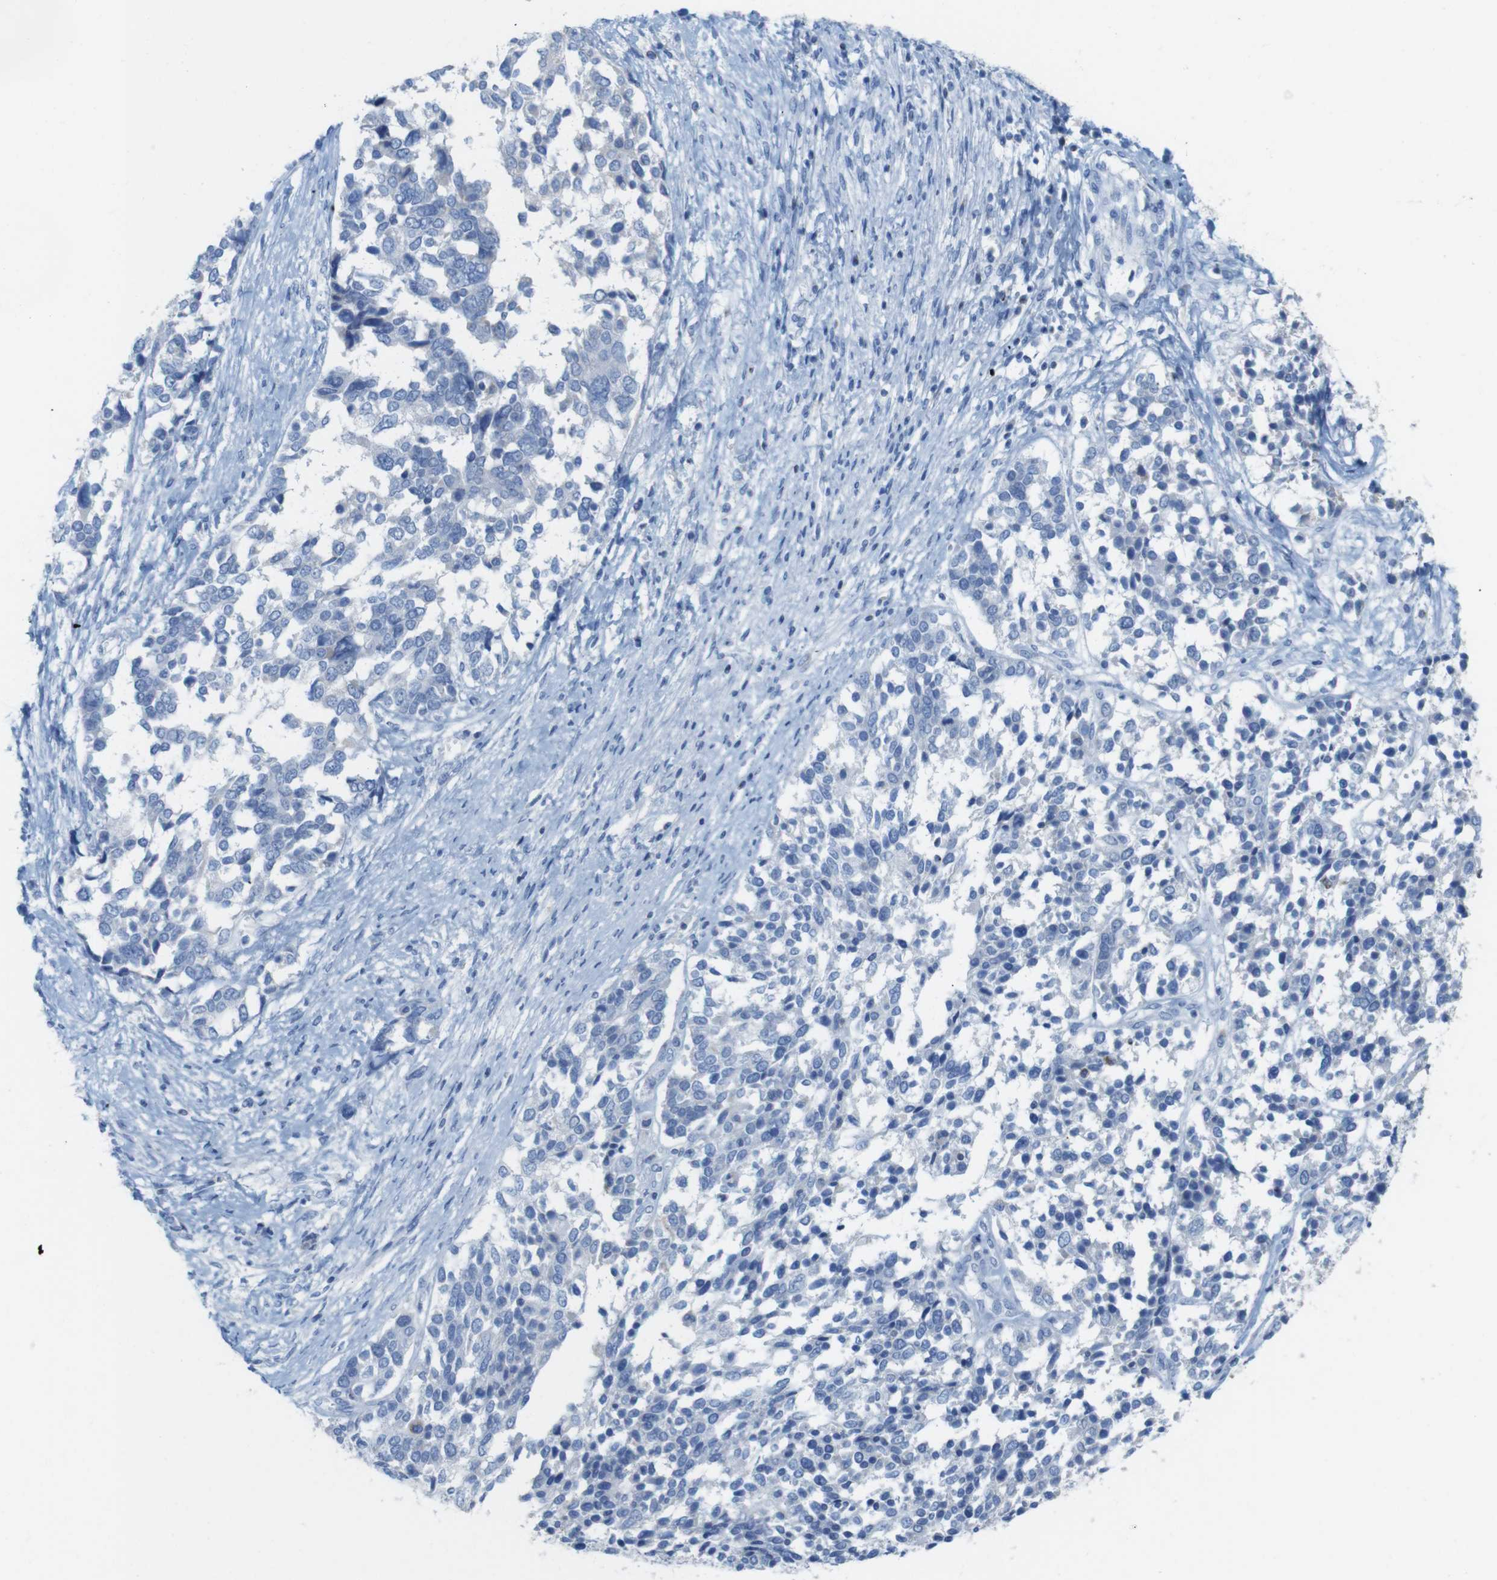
{"staining": {"intensity": "negative", "quantity": "none", "location": "none"}, "tissue": "ovarian cancer", "cell_type": "Tumor cells", "image_type": "cancer", "snomed": [{"axis": "morphology", "description": "Cystadenocarcinoma, serous, NOS"}, {"axis": "topography", "description": "Ovary"}], "caption": "This micrograph is of ovarian cancer (serous cystadenocarcinoma) stained with immunohistochemistry to label a protein in brown with the nuclei are counter-stained blue. There is no positivity in tumor cells. (DAB (3,3'-diaminobenzidine) immunohistochemistry (IHC) visualized using brightfield microscopy, high magnification).", "gene": "LAG3", "patient": {"sex": "female", "age": 44}}